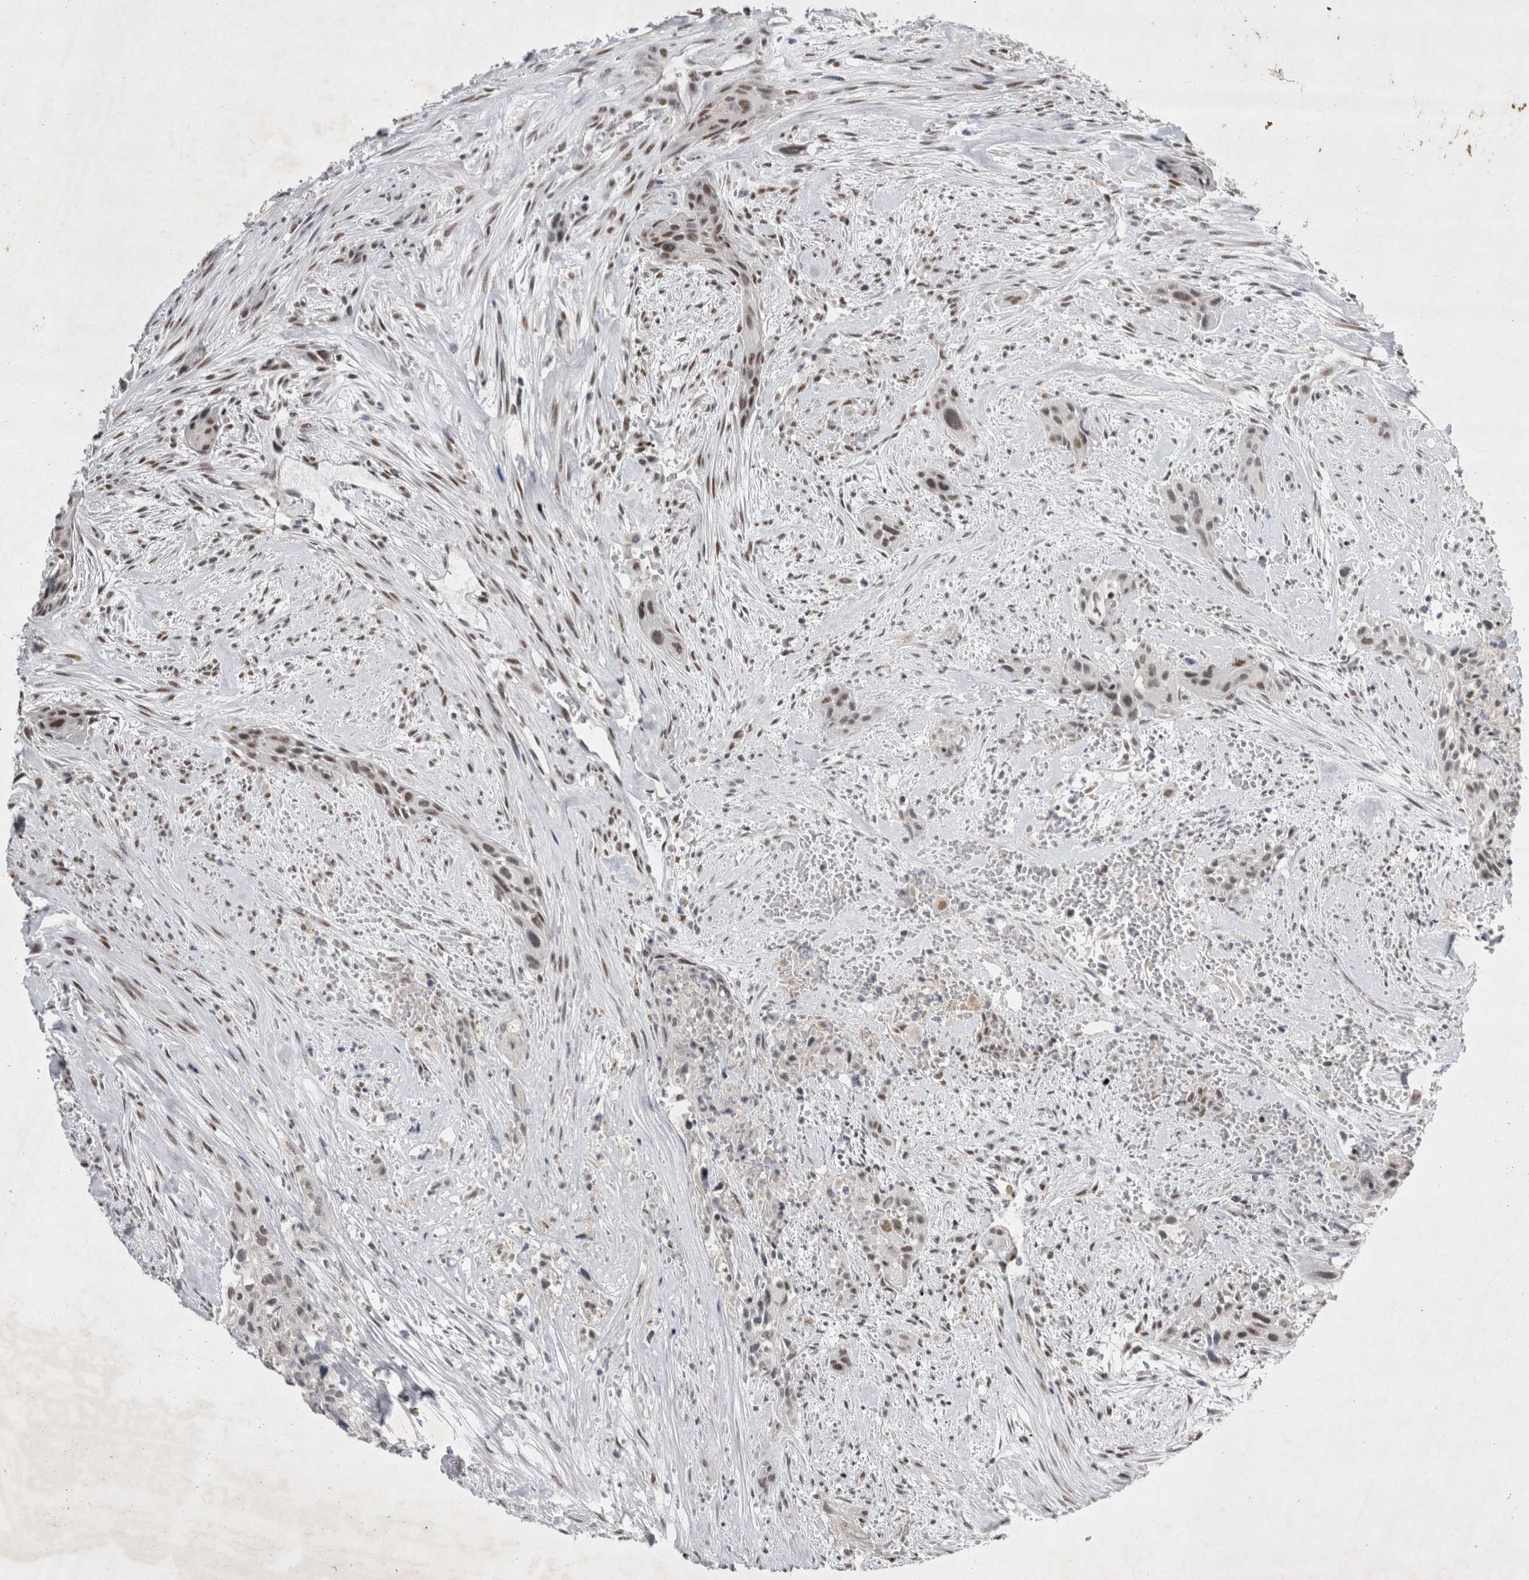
{"staining": {"intensity": "weak", "quantity": ">75%", "location": "nuclear"}, "tissue": "urothelial cancer", "cell_type": "Tumor cells", "image_type": "cancer", "snomed": [{"axis": "morphology", "description": "Urothelial carcinoma, High grade"}, {"axis": "topography", "description": "Urinary bladder"}], "caption": "Brown immunohistochemical staining in high-grade urothelial carcinoma shows weak nuclear expression in approximately >75% of tumor cells. (DAB IHC with brightfield microscopy, high magnification).", "gene": "RBM6", "patient": {"sex": "male", "age": 35}}